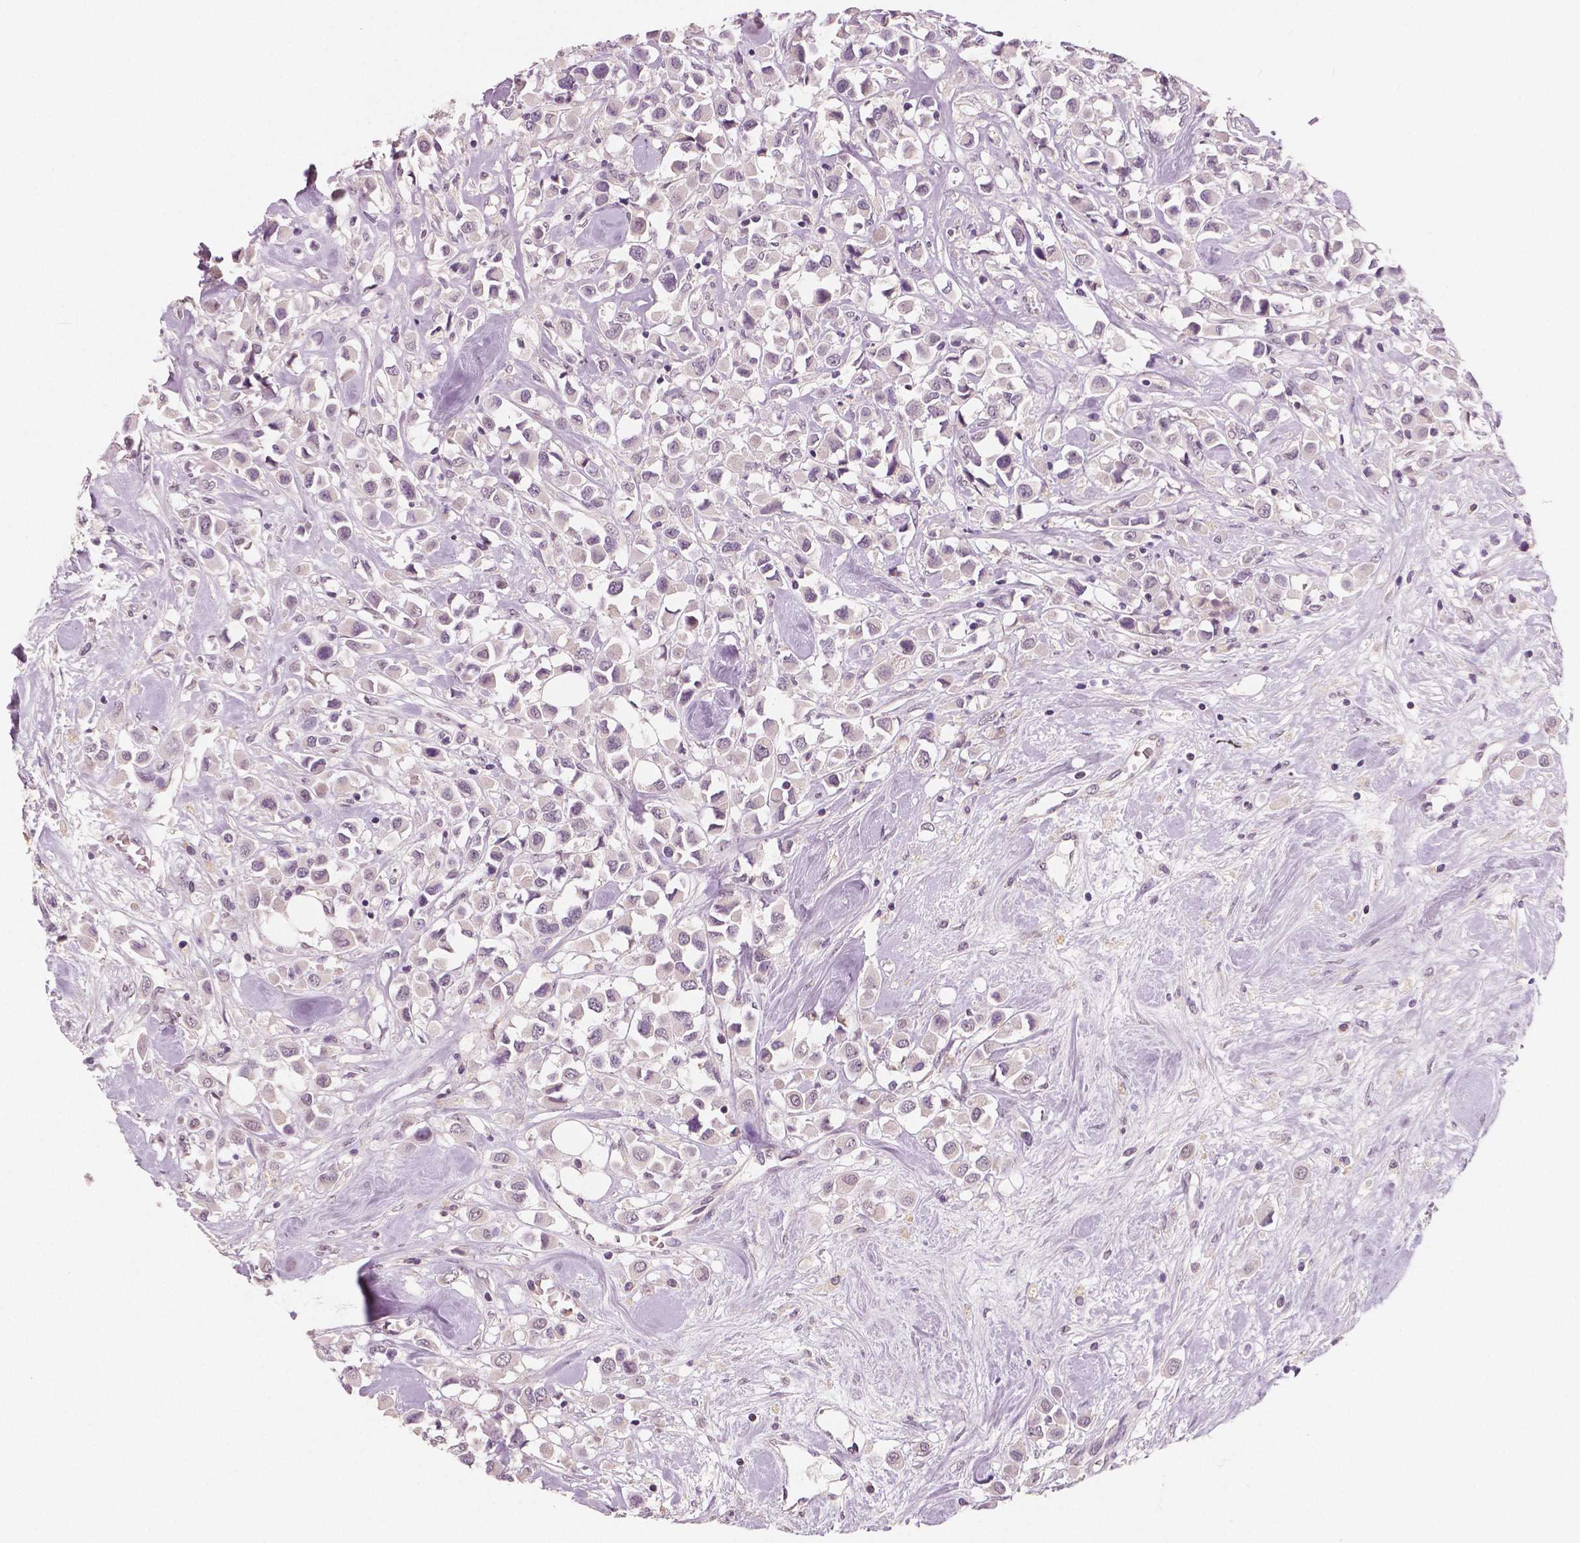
{"staining": {"intensity": "negative", "quantity": "none", "location": "none"}, "tissue": "breast cancer", "cell_type": "Tumor cells", "image_type": "cancer", "snomed": [{"axis": "morphology", "description": "Duct carcinoma"}, {"axis": "topography", "description": "Breast"}], "caption": "A histopathology image of human breast cancer is negative for staining in tumor cells.", "gene": "RNASE7", "patient": {"sex": "female", "age": 61}}